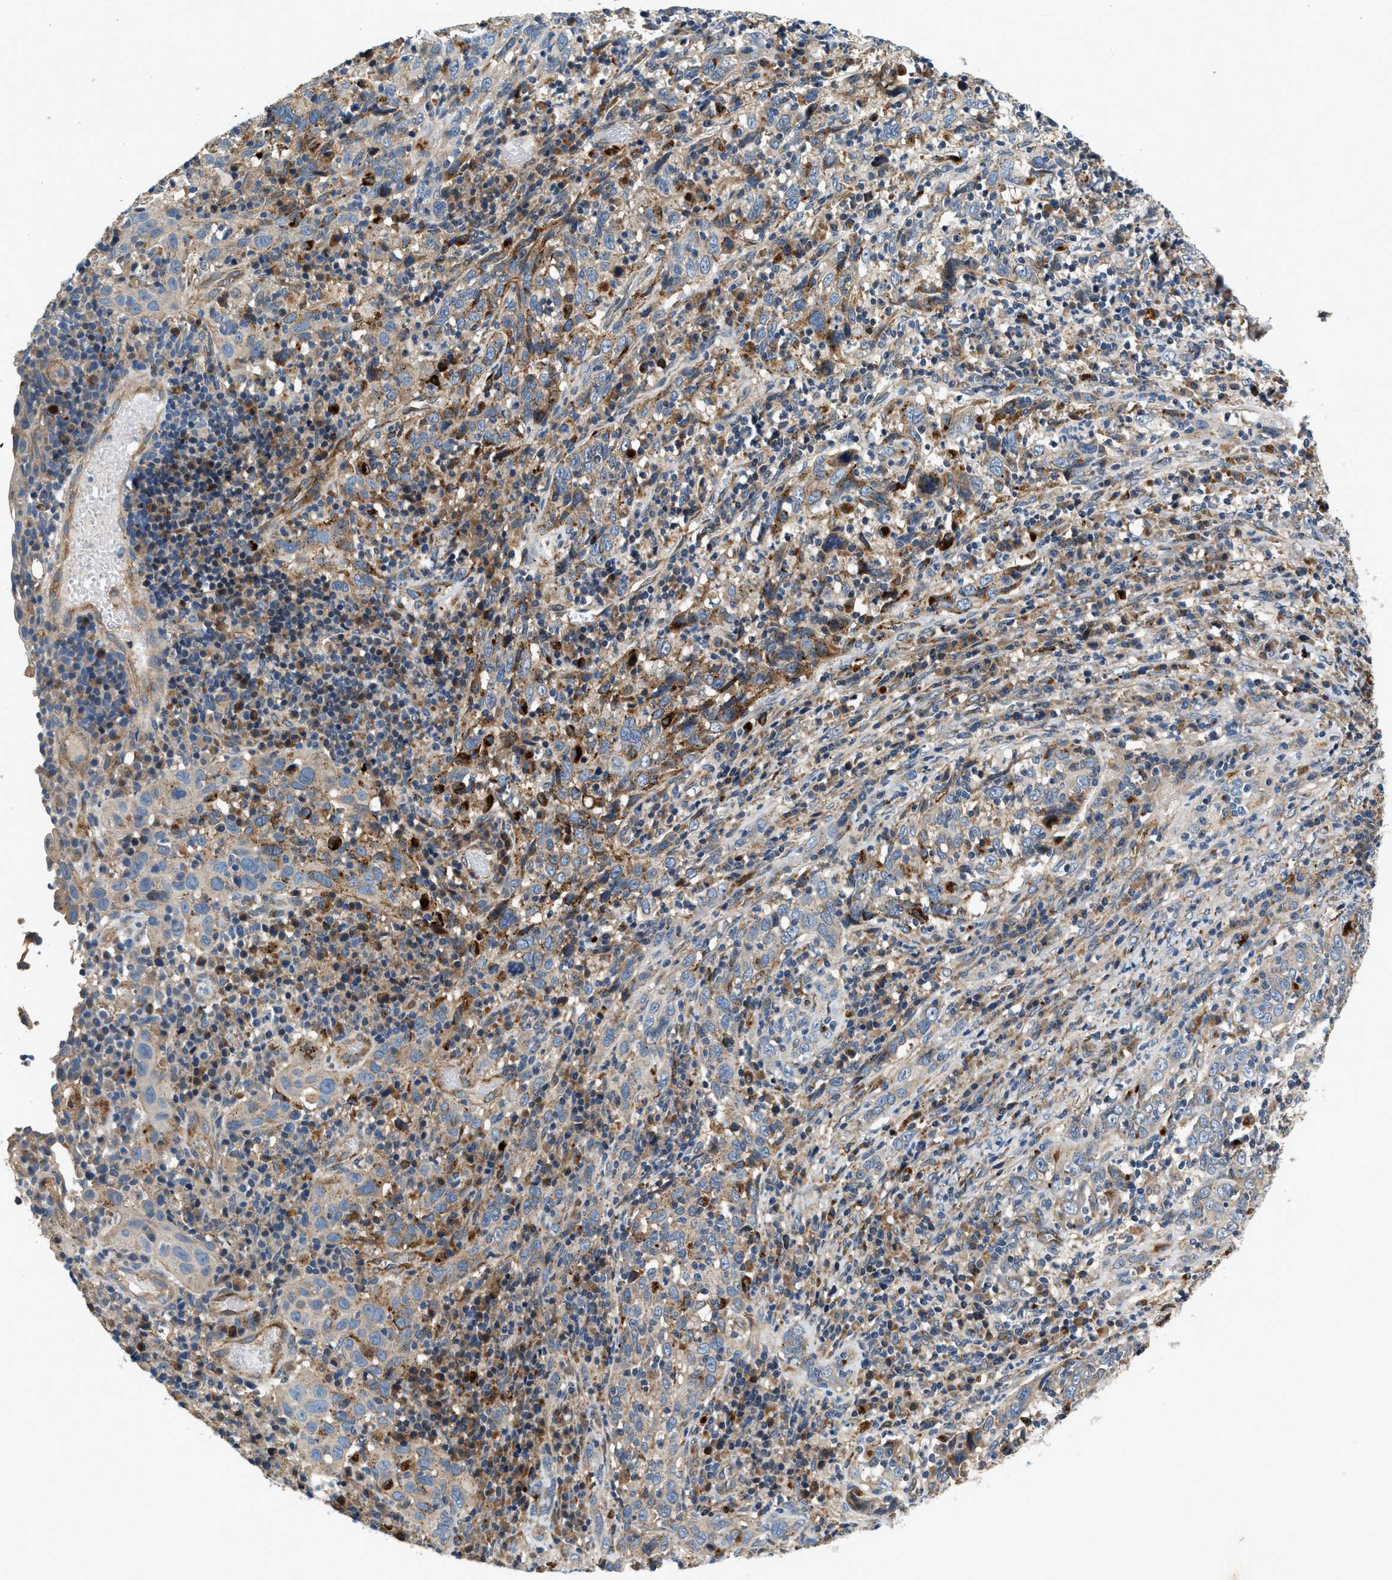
{"staining": {"intensity": "negative", "quantity": "none", "location": "none"}, "tissue": "cervical cancer", "cell_type": "Tumor cells", "image_type": "cancer", "snomed": [{"axis": "morphology", "description": "Squamous cell carcinoma, NOS"}, {"axis": "topography", "description": "Cervix"}], "caption": "This is an IHC image of cervical cancer (squamous cell carcinoma). There is no staining in tumor cells.", "gene": "DUSP10", "patient": {"sex": "female", "age": 46}}